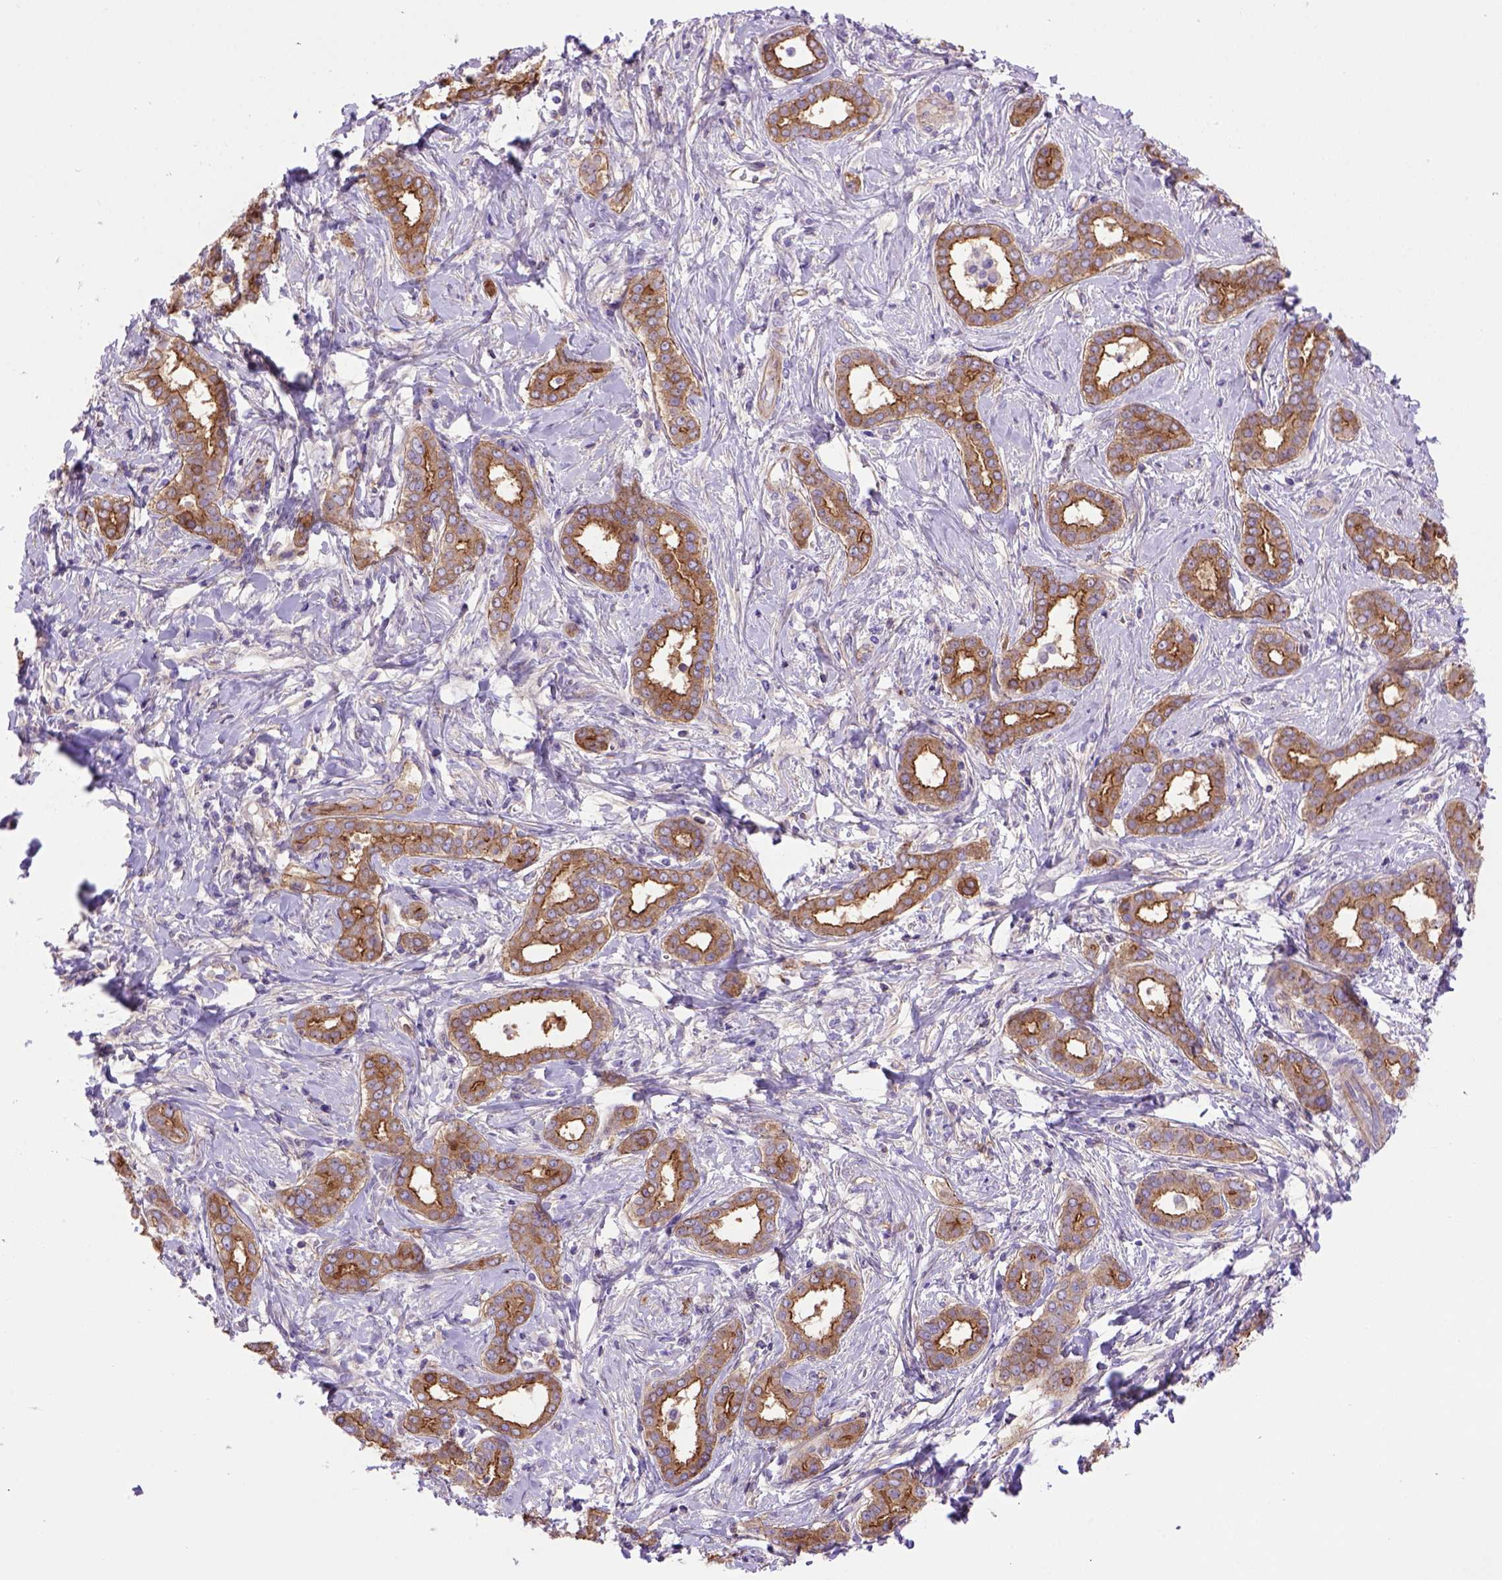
{"staining": {"intensity": "strong", "quantity": ">75%", "location": "cytoplasmic/membranous"}, "tissue": "liver cancer", "cell_type": "Tumor cells", "image_type": "cancer", "snomed": [{"axis": "morphology", "description": "Cholangiocarcinoma"}, {"axis": "topography", "description": "Liver"}], "caption": "Cholangiocarcinoma (liver) tissue exhibits strong cytoplasmic/membranous positivity in approximately >75% of tumor cells, visualized by immunohistochemistry.", "gene": "PEX12", "patient": {"sex": "female", "age": 47}}